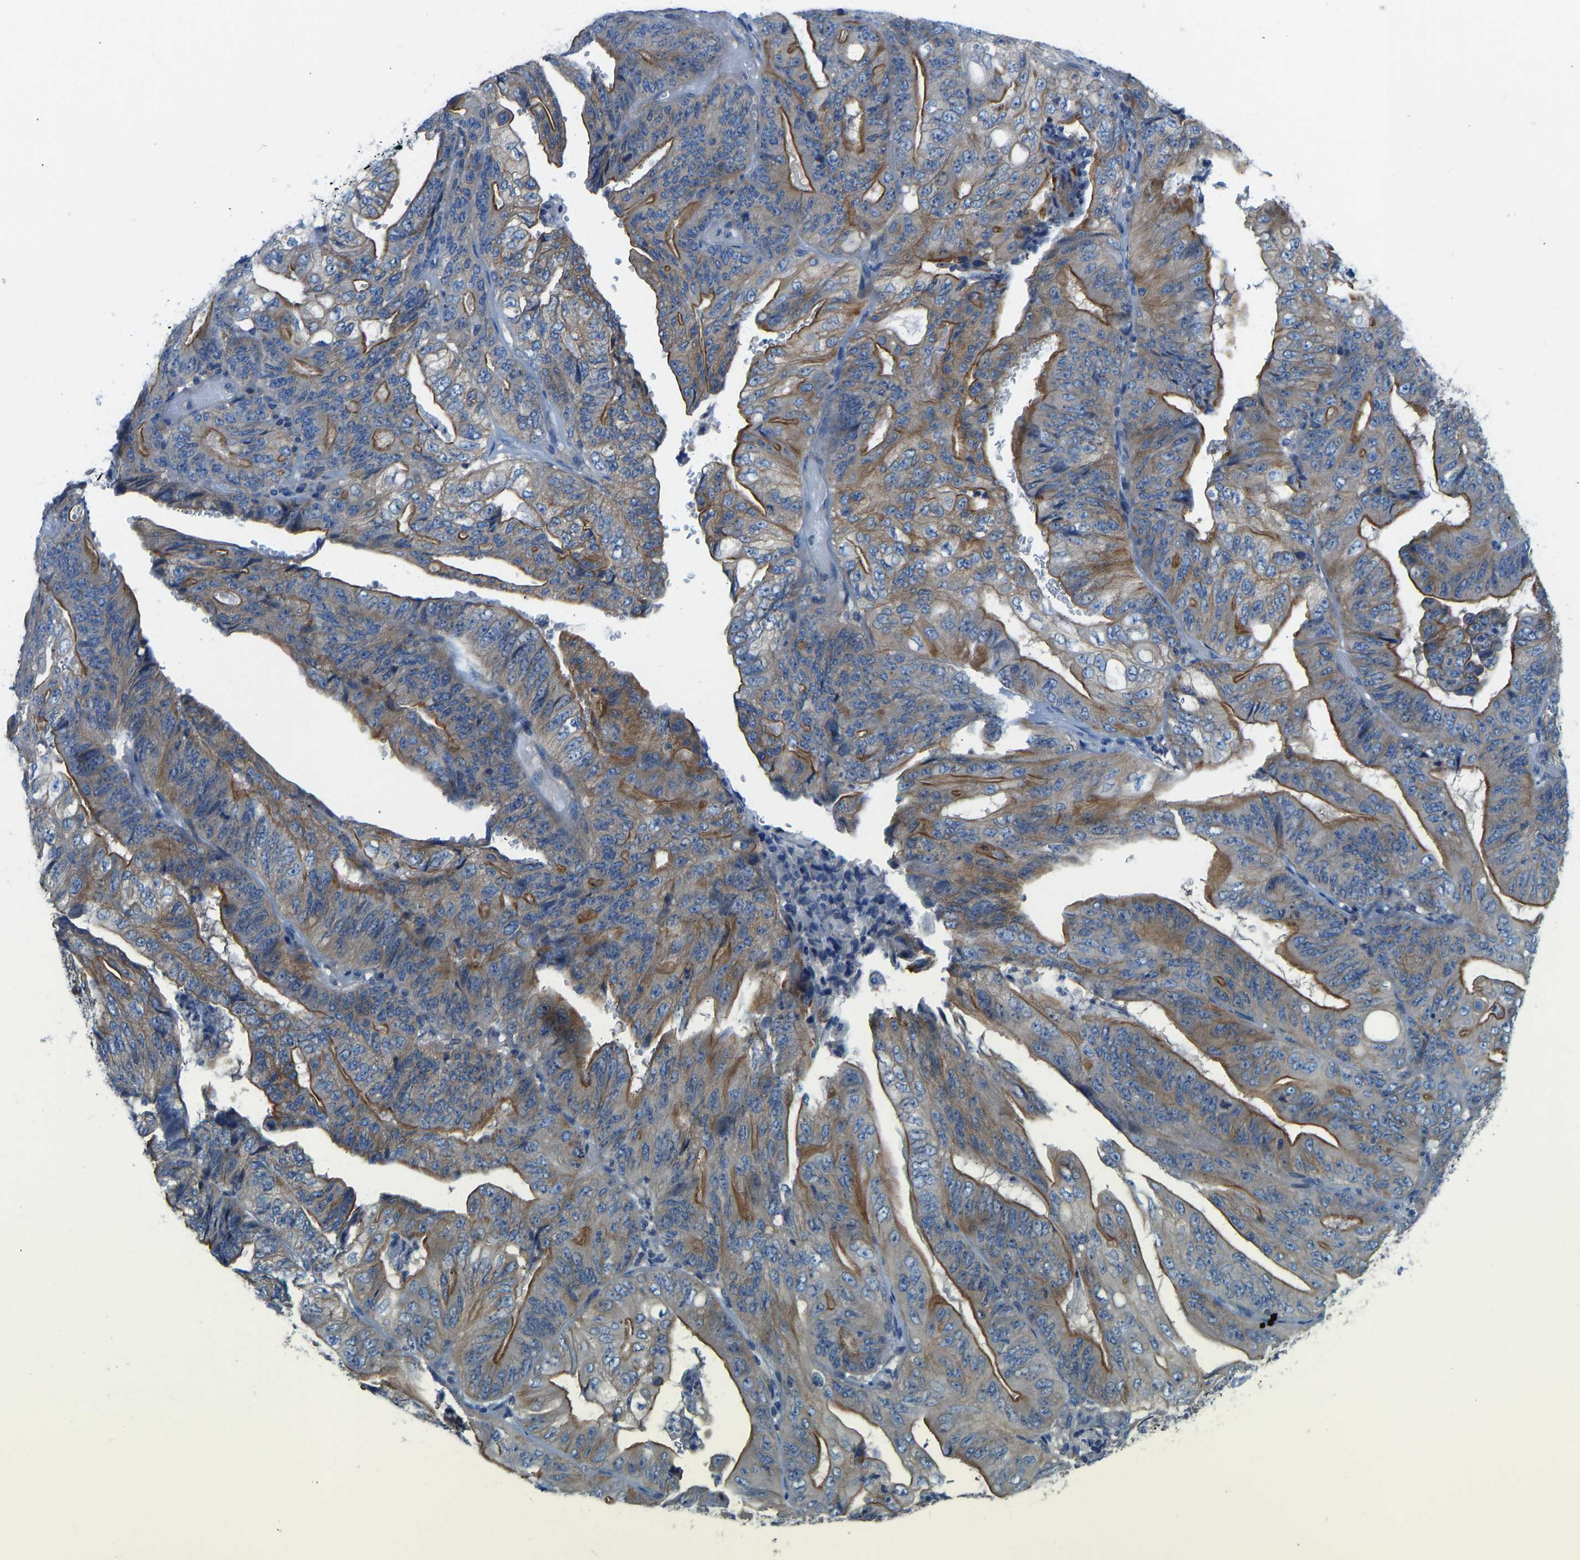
{"staining": {"intensity": "moderate", "quantity": ">75%", "location": "cytoplasmic/membranous"}, "tissue": "stomach cancer", "cell_type": "Tumor cells", "image_type": "cancer", "snomed": [{"axis": "morphology", "description": "Adenocarcinoma, NOS"}, {"axis": "topography", "description": "Stomach"}], "caption": "Moderate cytoplasmic/membranous staining is seen in approximately >75% of tumor cells in stomach cancer. (Brightfield microscopy of DAB IHC at high magnification).", "gene": "CHAD", "patient": {"sex": "female", "age": 73}}